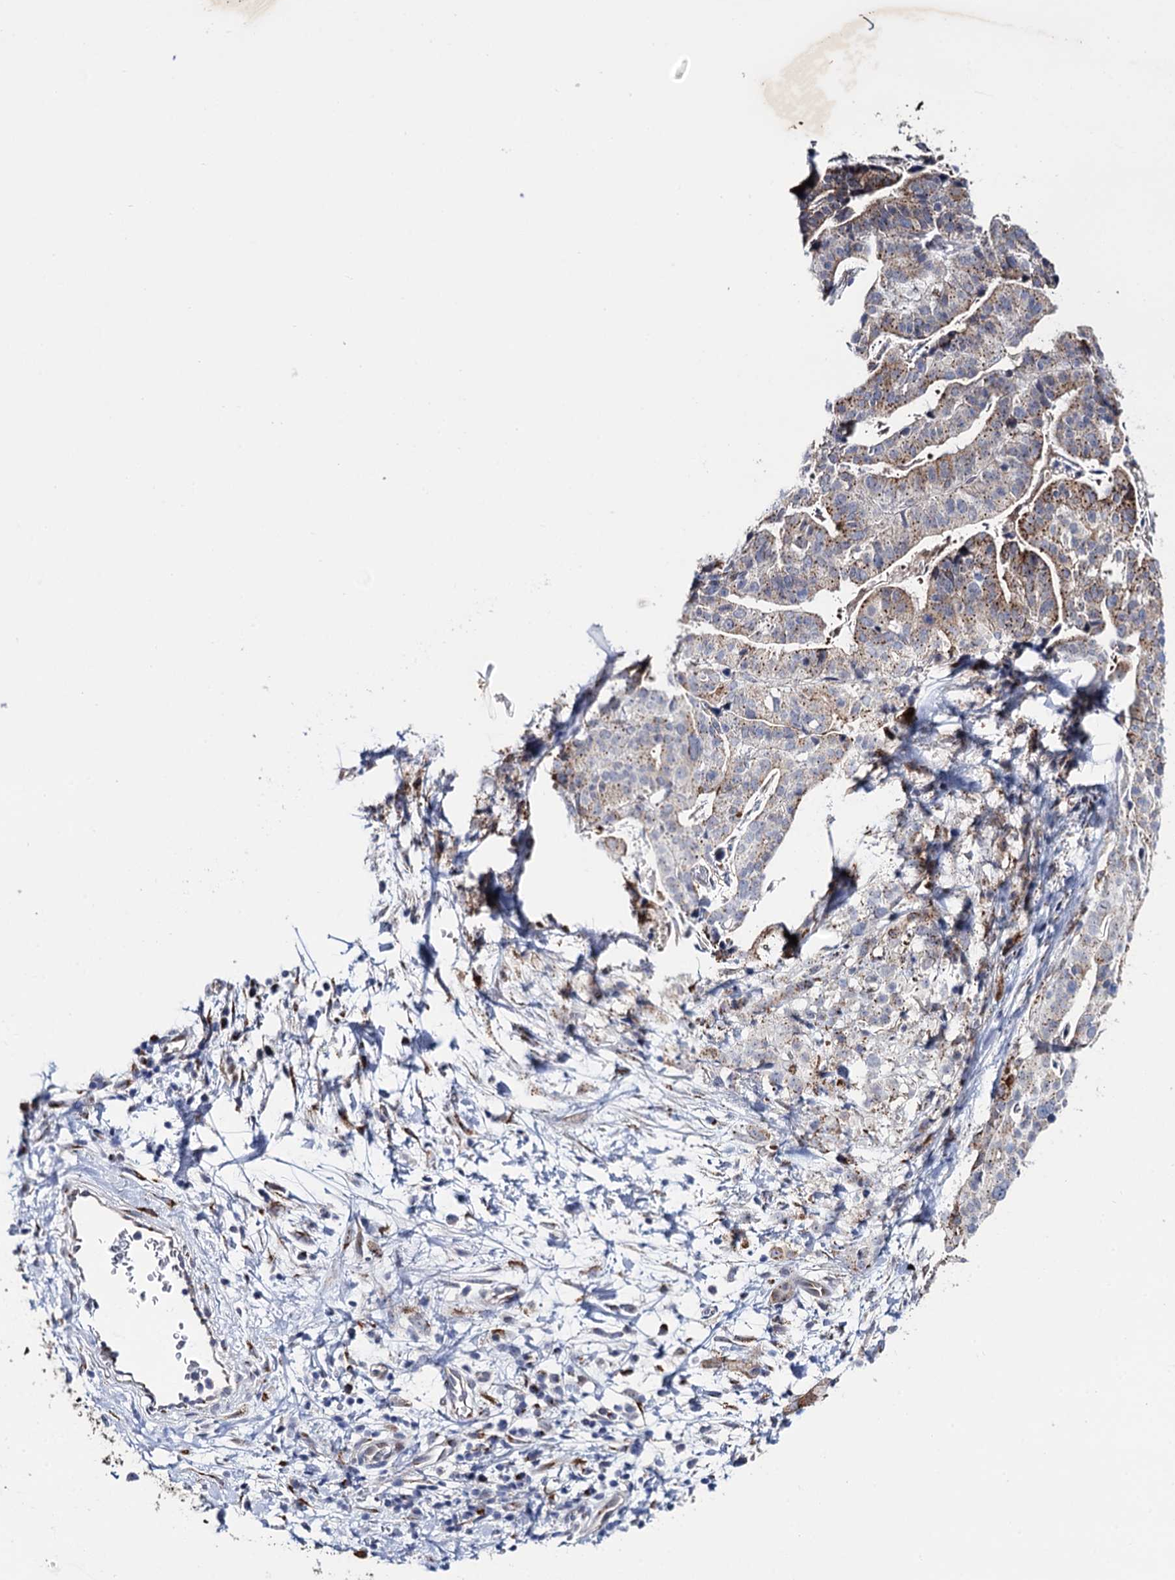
{"staining": {"intensity": "moderate", "quantity": "<25%", "location": "cytoplasmic/membranous"}, "tissue": "stomach cancer", "cell_type": "Tumor cells", "image_type": "cancer", "snomed": [{"axis": "morphology", "description": "Adenocarcinoma, NOS"}, {"axis": "topography", "description": "Stomach"}], "caption": "Brown immunohistochemical staining in stomach adenocarcinoma exhibits moderate cytoplasmic/membranous expression in approximately <25% of tumor cells.", "gene": "THAP2", "patient": {"sex": "male", "age": 48}}